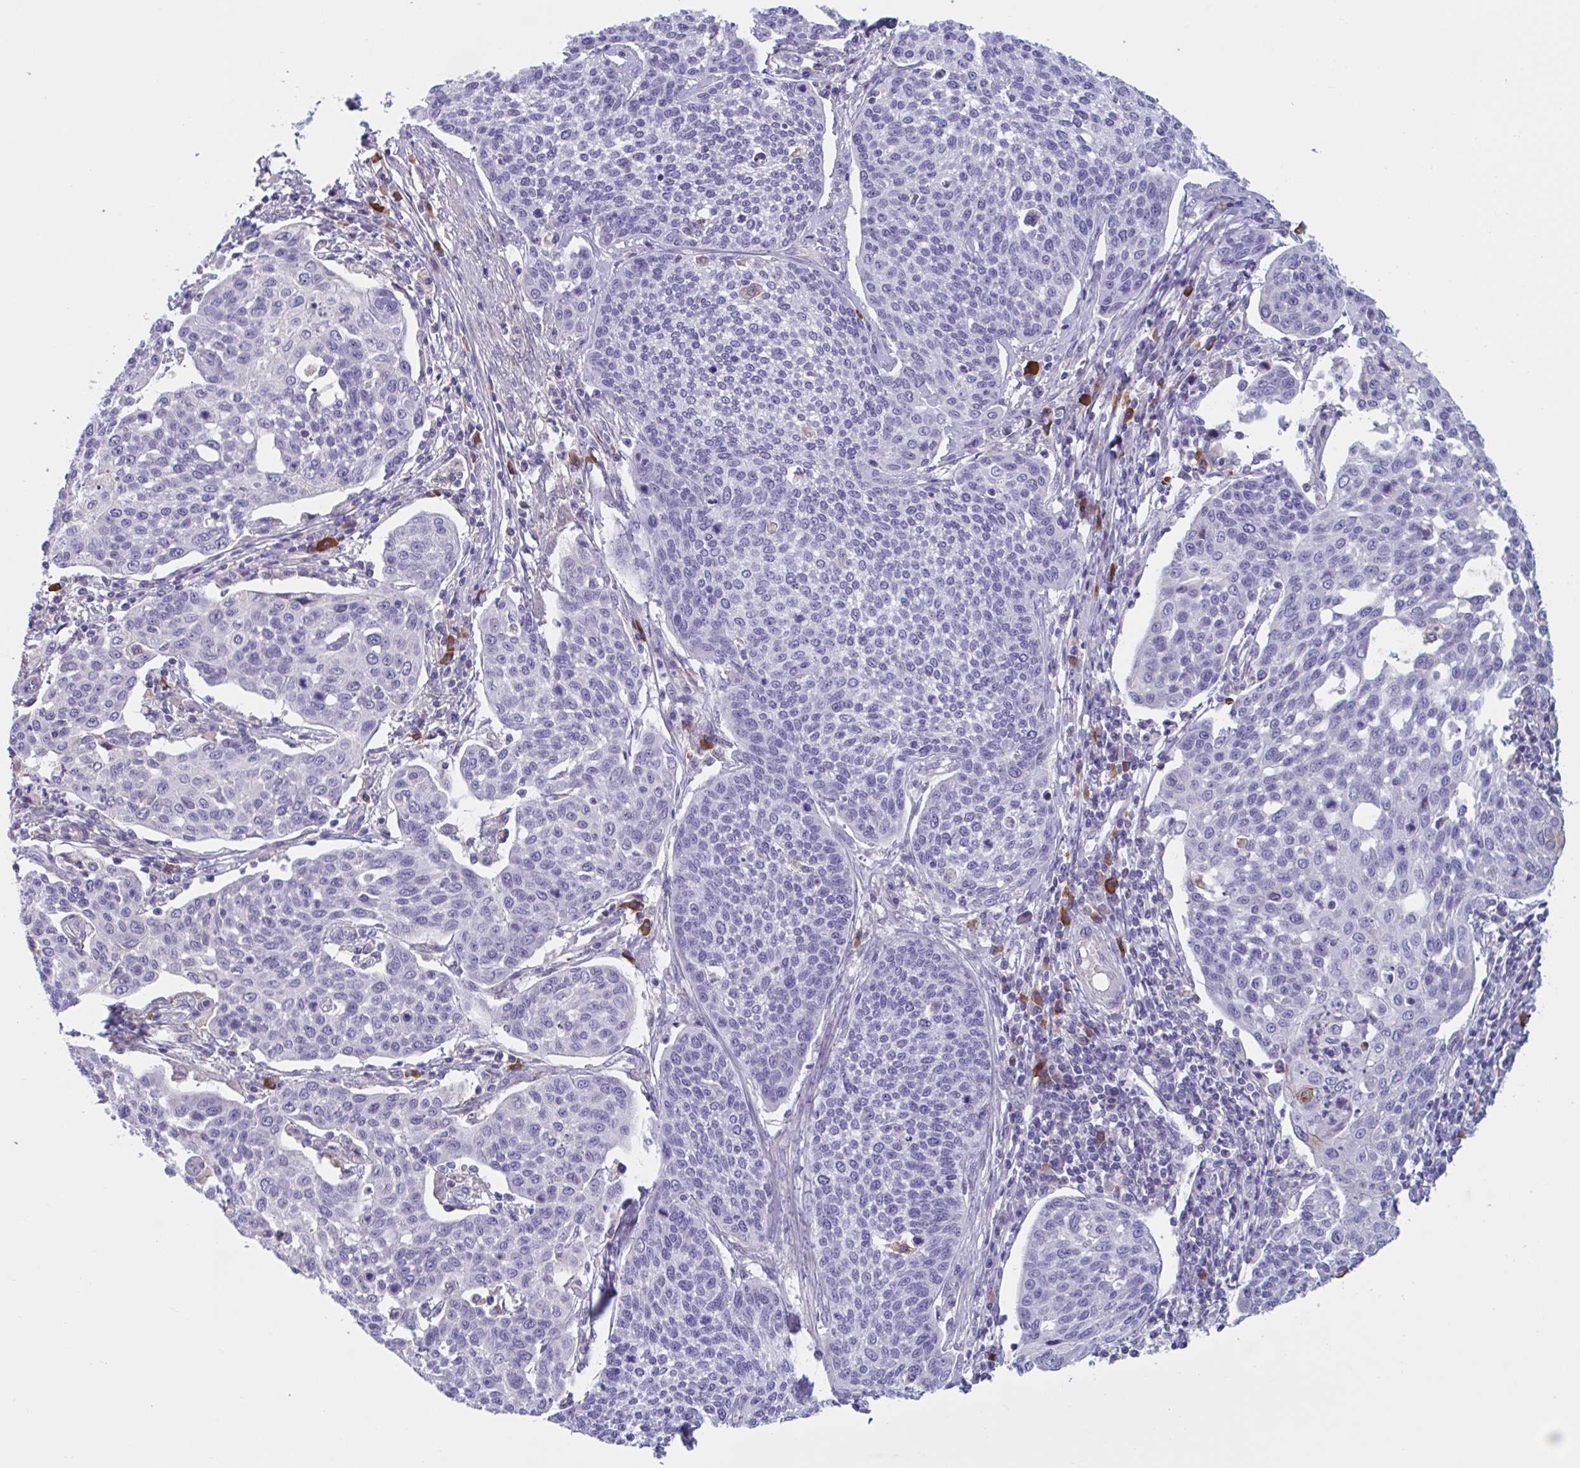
{"staining": {"intensity": "negative", "quantity": "none", "location": "none"}, "tissue": "cervical cancer", "cell_type": "Tumor cells", "image_type": "cancer", "snomed": [{"axis": "morphology", "description": "Squamous cell carcinoma, NOS"}, {"axis": "topography", "description": "Cervix"}], "caption": "Protein analysis of cervical cancer (squamous cell carcinoma) reveals no significant positivity in tumor cells.", "gene": "MS4A14", "patient": {"sex": "female", "age": 34}}